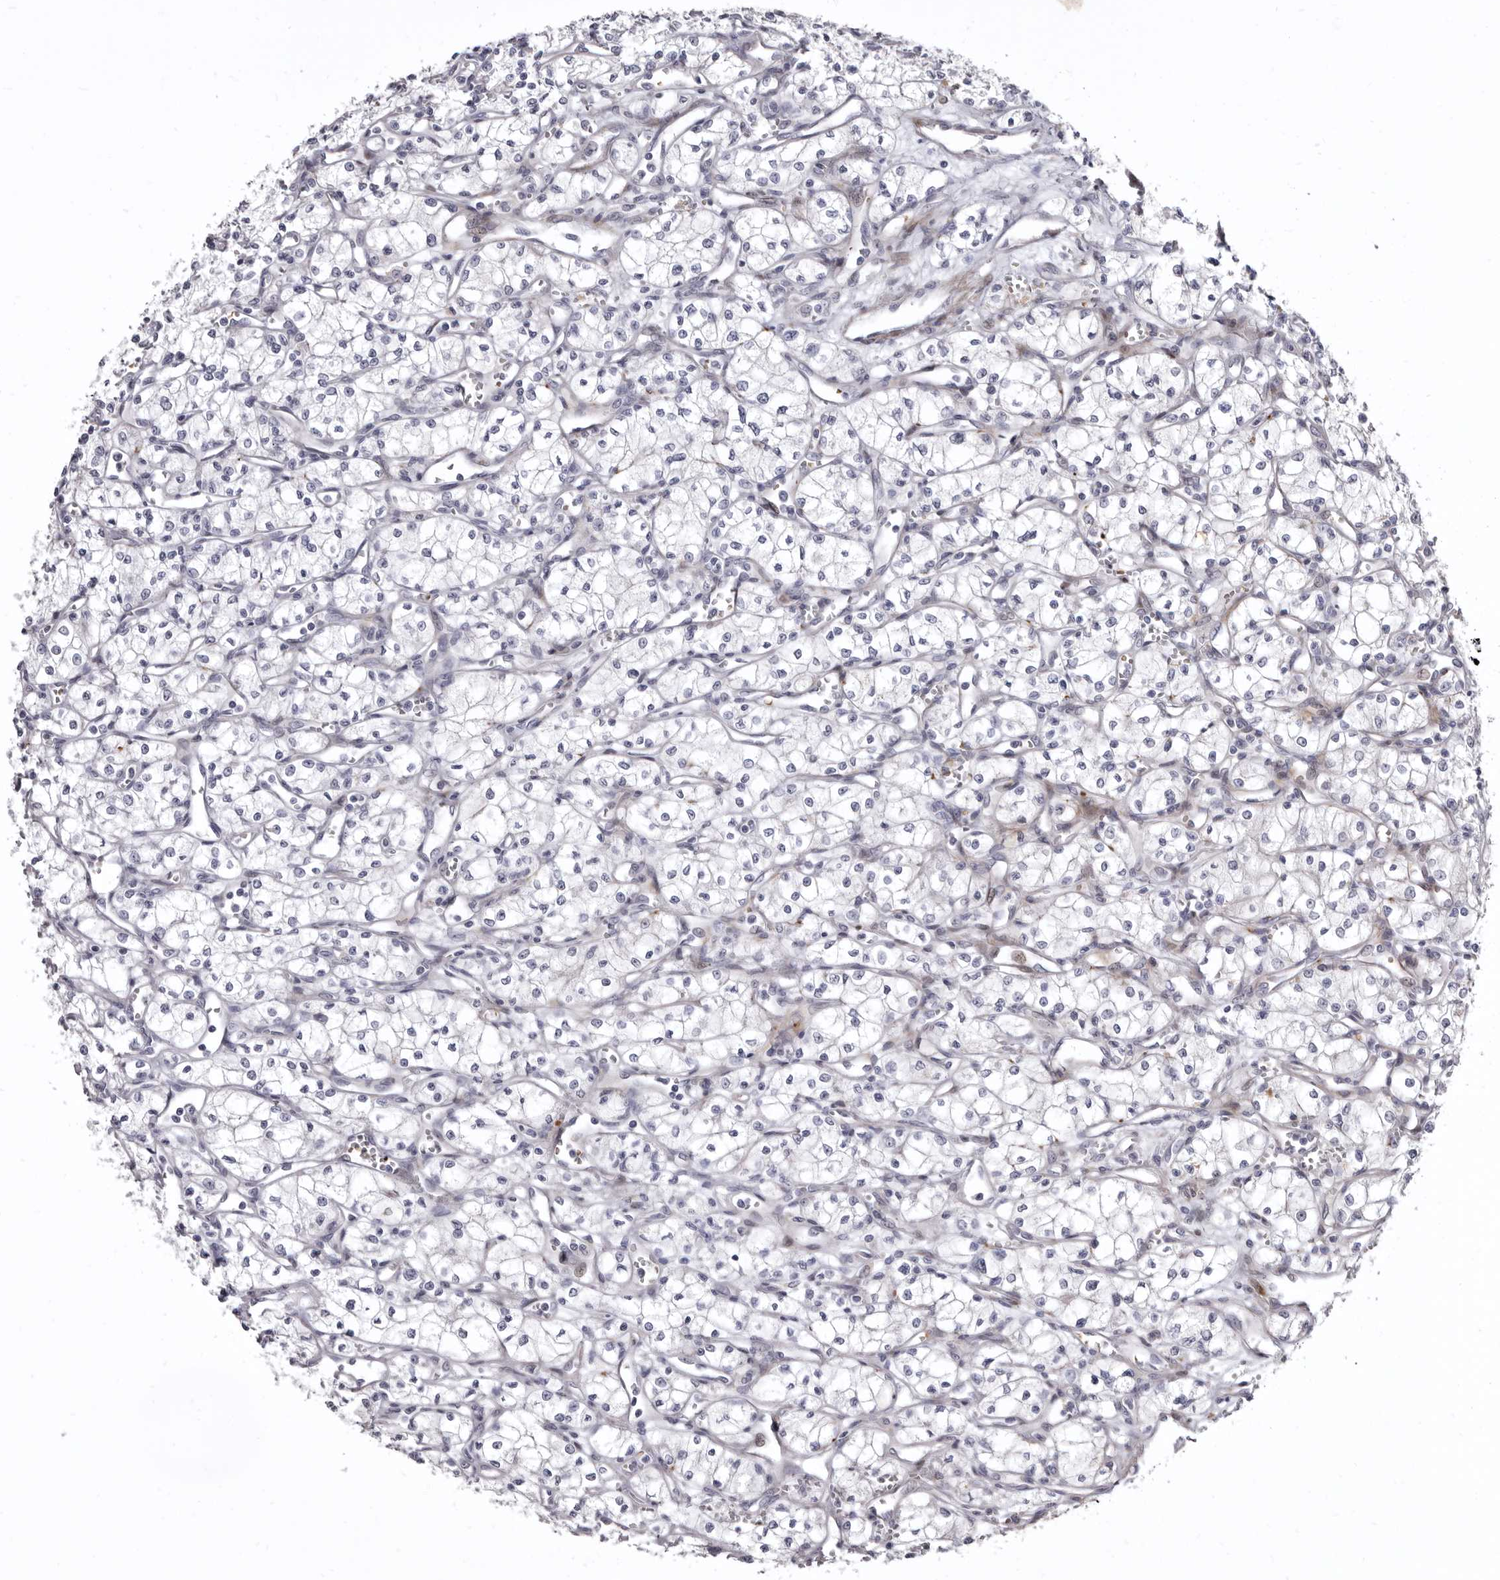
{"staining": {"intensity": "negative", "quantity": "none", "location": "none"}, "tissue": "renal cancer", "cell_type": "Tumor cells", "image_type": "cancer", "snomed": [{"axis": "morphology", "description": "Adenocarcinoma, NOS"}, {"axis": "topography", "description": "Kidney"}], "caption": "High power microscopy histopathology image of an immunohistochemistry (IHC) photomicrograph of renal cancer, revealing no significant positivity in tumor cells.", "gene": "AIDA", "patient": {"sex": "male", "age": 59}}